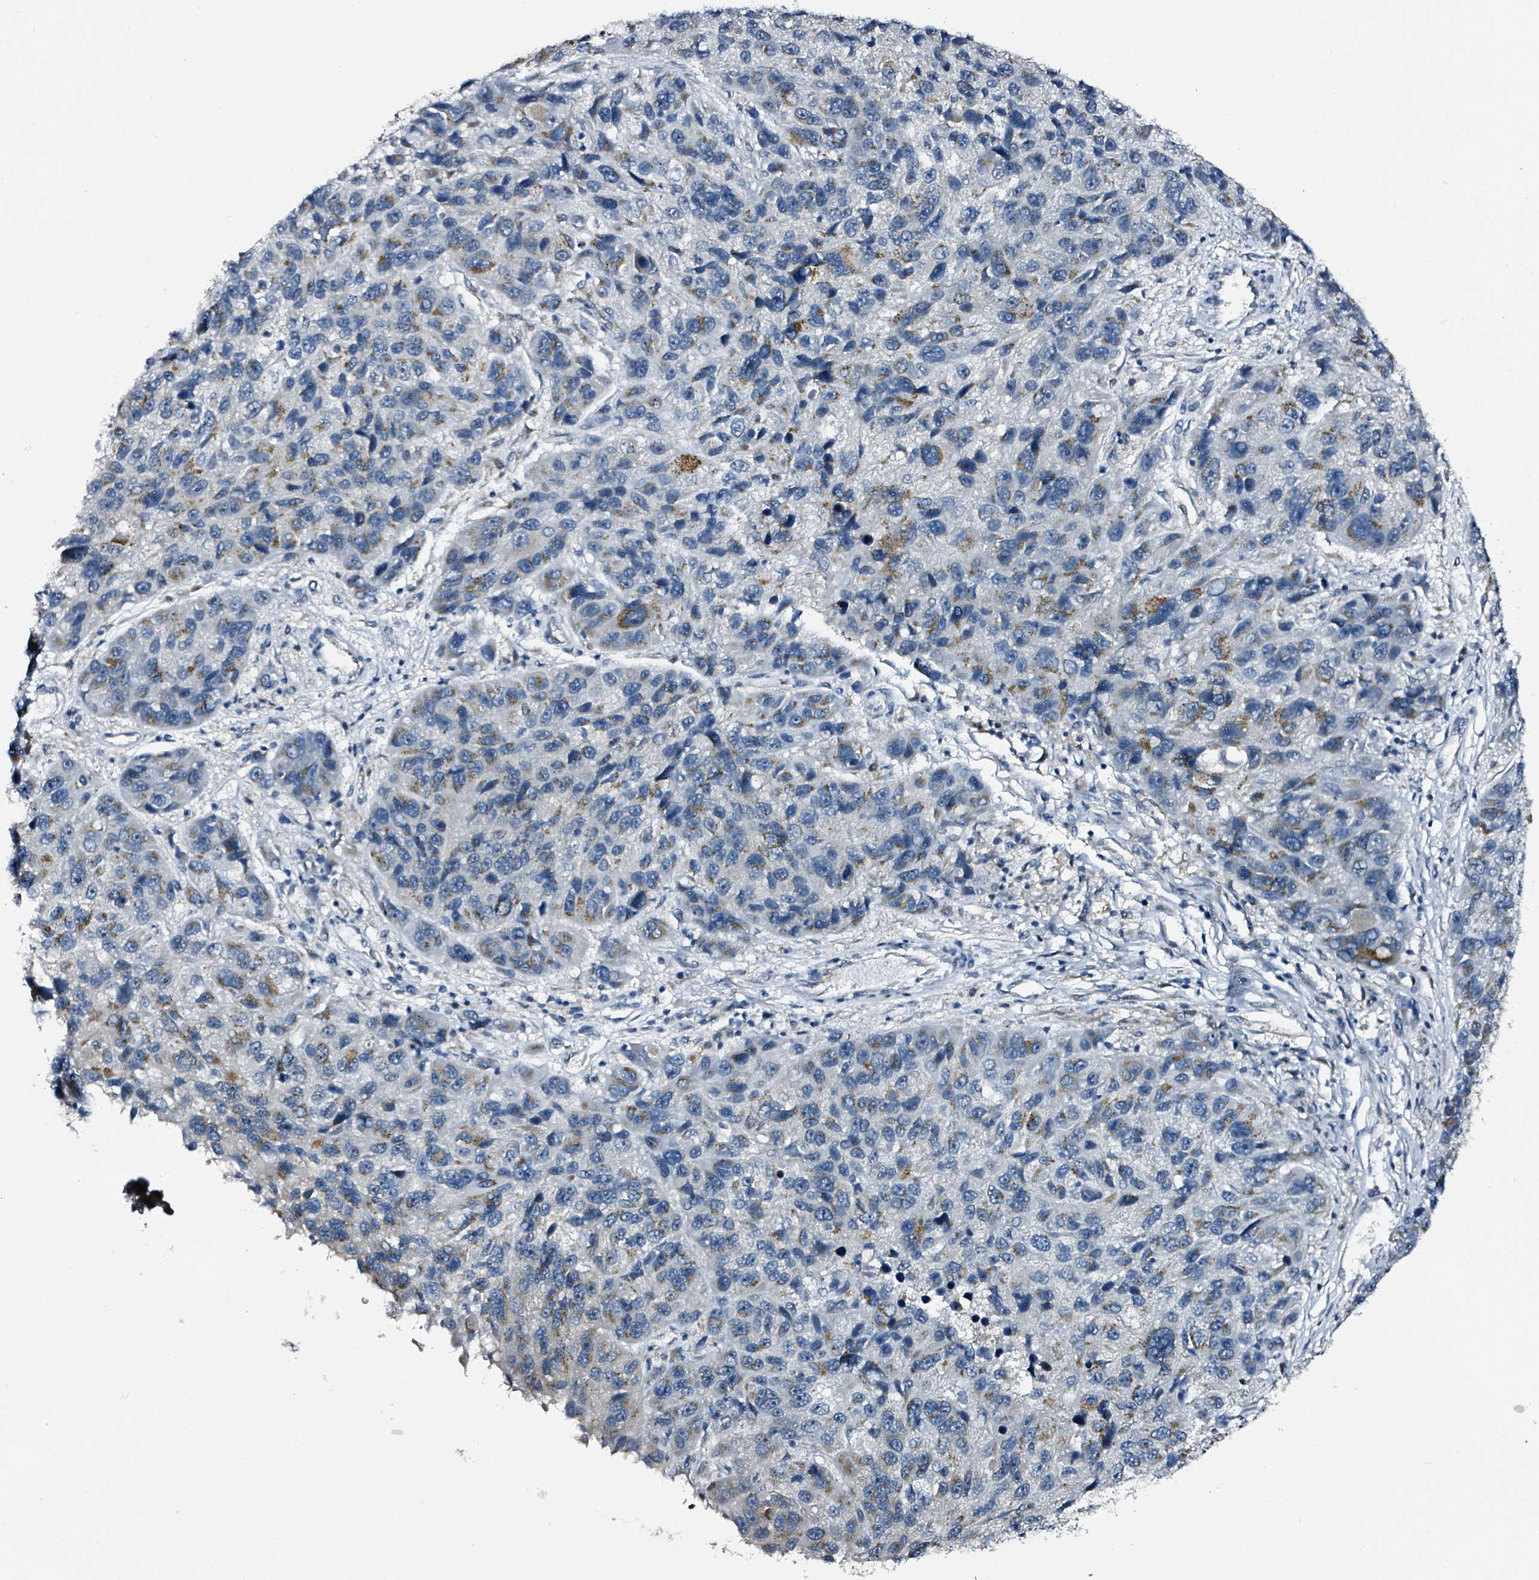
{"staining": {"intensity": "strong", "quantity": "<25%", "location": "cytoplasmic/membranous"}, "tissue": "melanoma", "cell_type": "Tumor cells", "image_type": "cancer", "snomed": [{"axis": "morphology", "description": "Malignant melanoma, NOS"}, {"axis": "topography", "description": "Skin"}], "caption": "Immunohistochemistry of human malignant melanoma reveals medium levels of strong cytoplasmic/membranous positivity in approximately <25% of tumor cells.", "gene": "B3GAT3", "patient": {"sex": "male", "age": 53}}